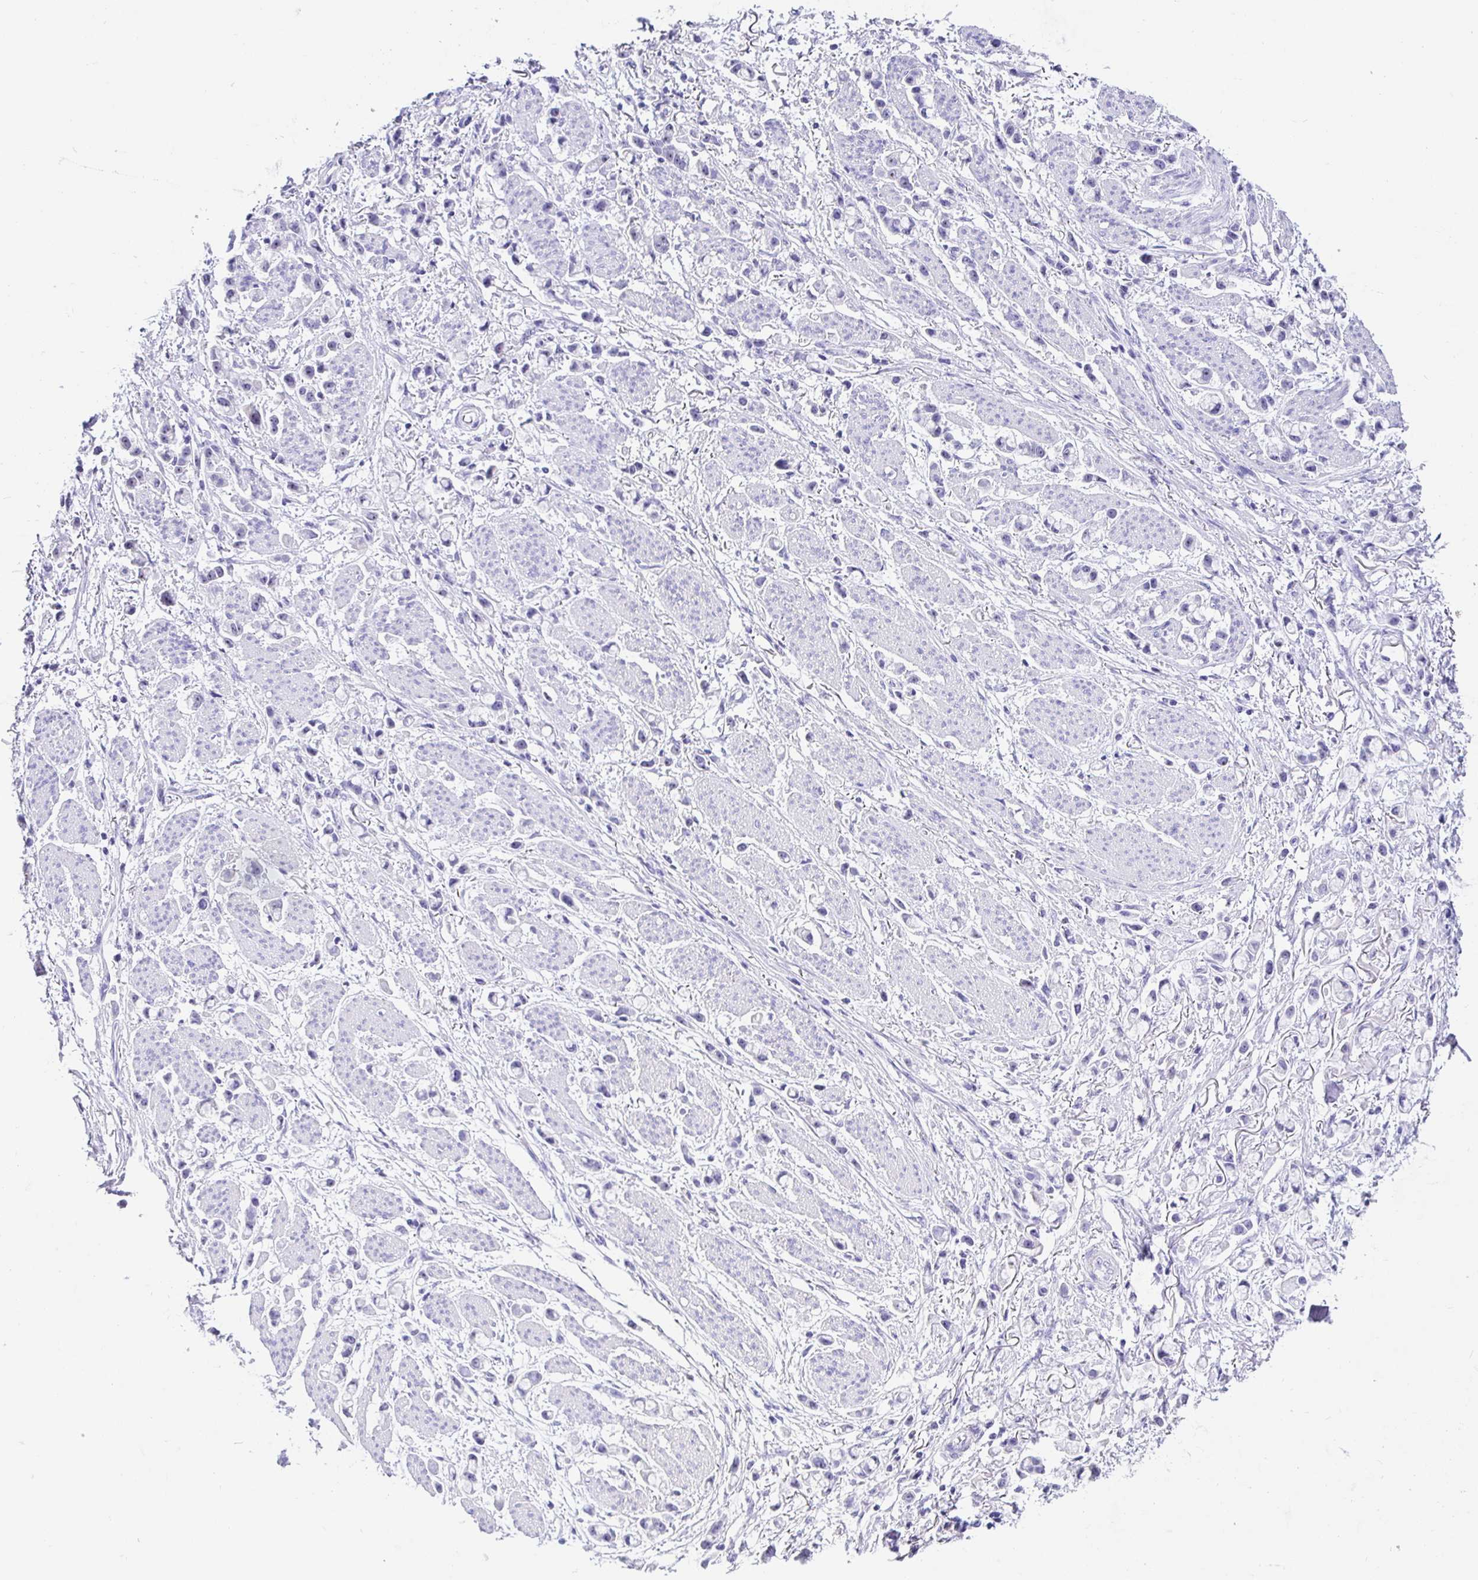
{"staining": {"intensity": "negative", "quantity": "none", "location": "none"}, "tissue": "stomach cancer", "cell_type": "Tumor cells", "image_type": "cancer", "snomed": [{"axis": "morphology", "description": "Adenocarcinoma, NOS"}, {"axis": "topography", "description": "Stomach"}], "caption": "Photomicrograph shows no protein expression in tumor cells of stomach cancer (adenocarcinoma) tissue. (Stains: DAB IHC with hematoxylin counter stain, Microscopy: brightfield microscopy at high magnification).", "gene": "PRAMEF19", "patient": {"sex": "female", "age": 81}}